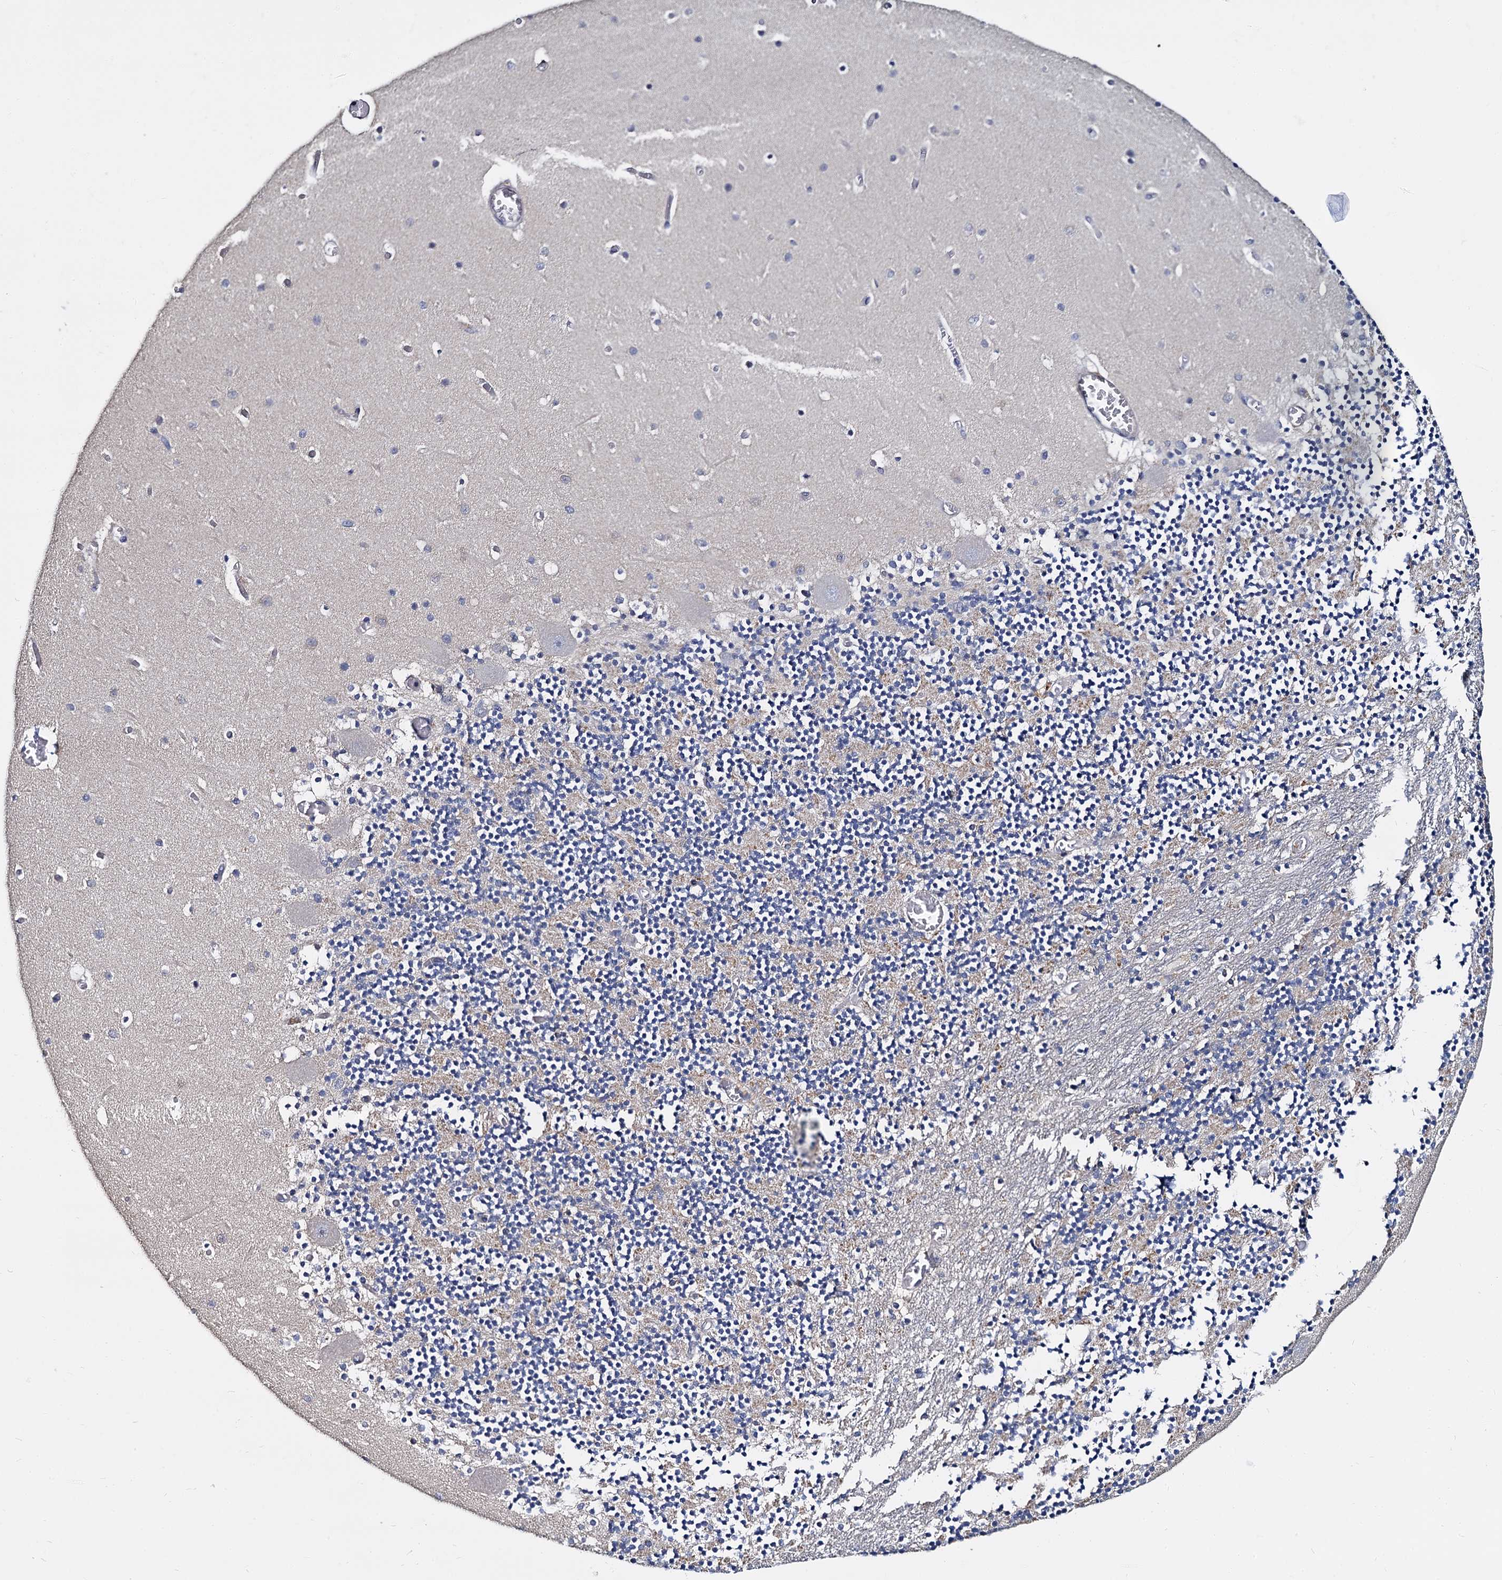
{"staining": {"intensity": "negative", "quantity": "none", "location": "none"}, "tissue": "cerebellum", "cell_type": "Cells in granular layer", "image_type": "normal", "snomed": [{"axis": "morphology", "description": "Normal tissue, NOS"}, {"axis": "topography", "description": "Cerebellum"}], "caption": "This is an immunohistochemistry (IHC) photomicrograph of normal human cerebellum. There is no positivity in cells in granular layer.", "gene": "ANKRD13A", "patient": {"sex": "female", "age": 28}}